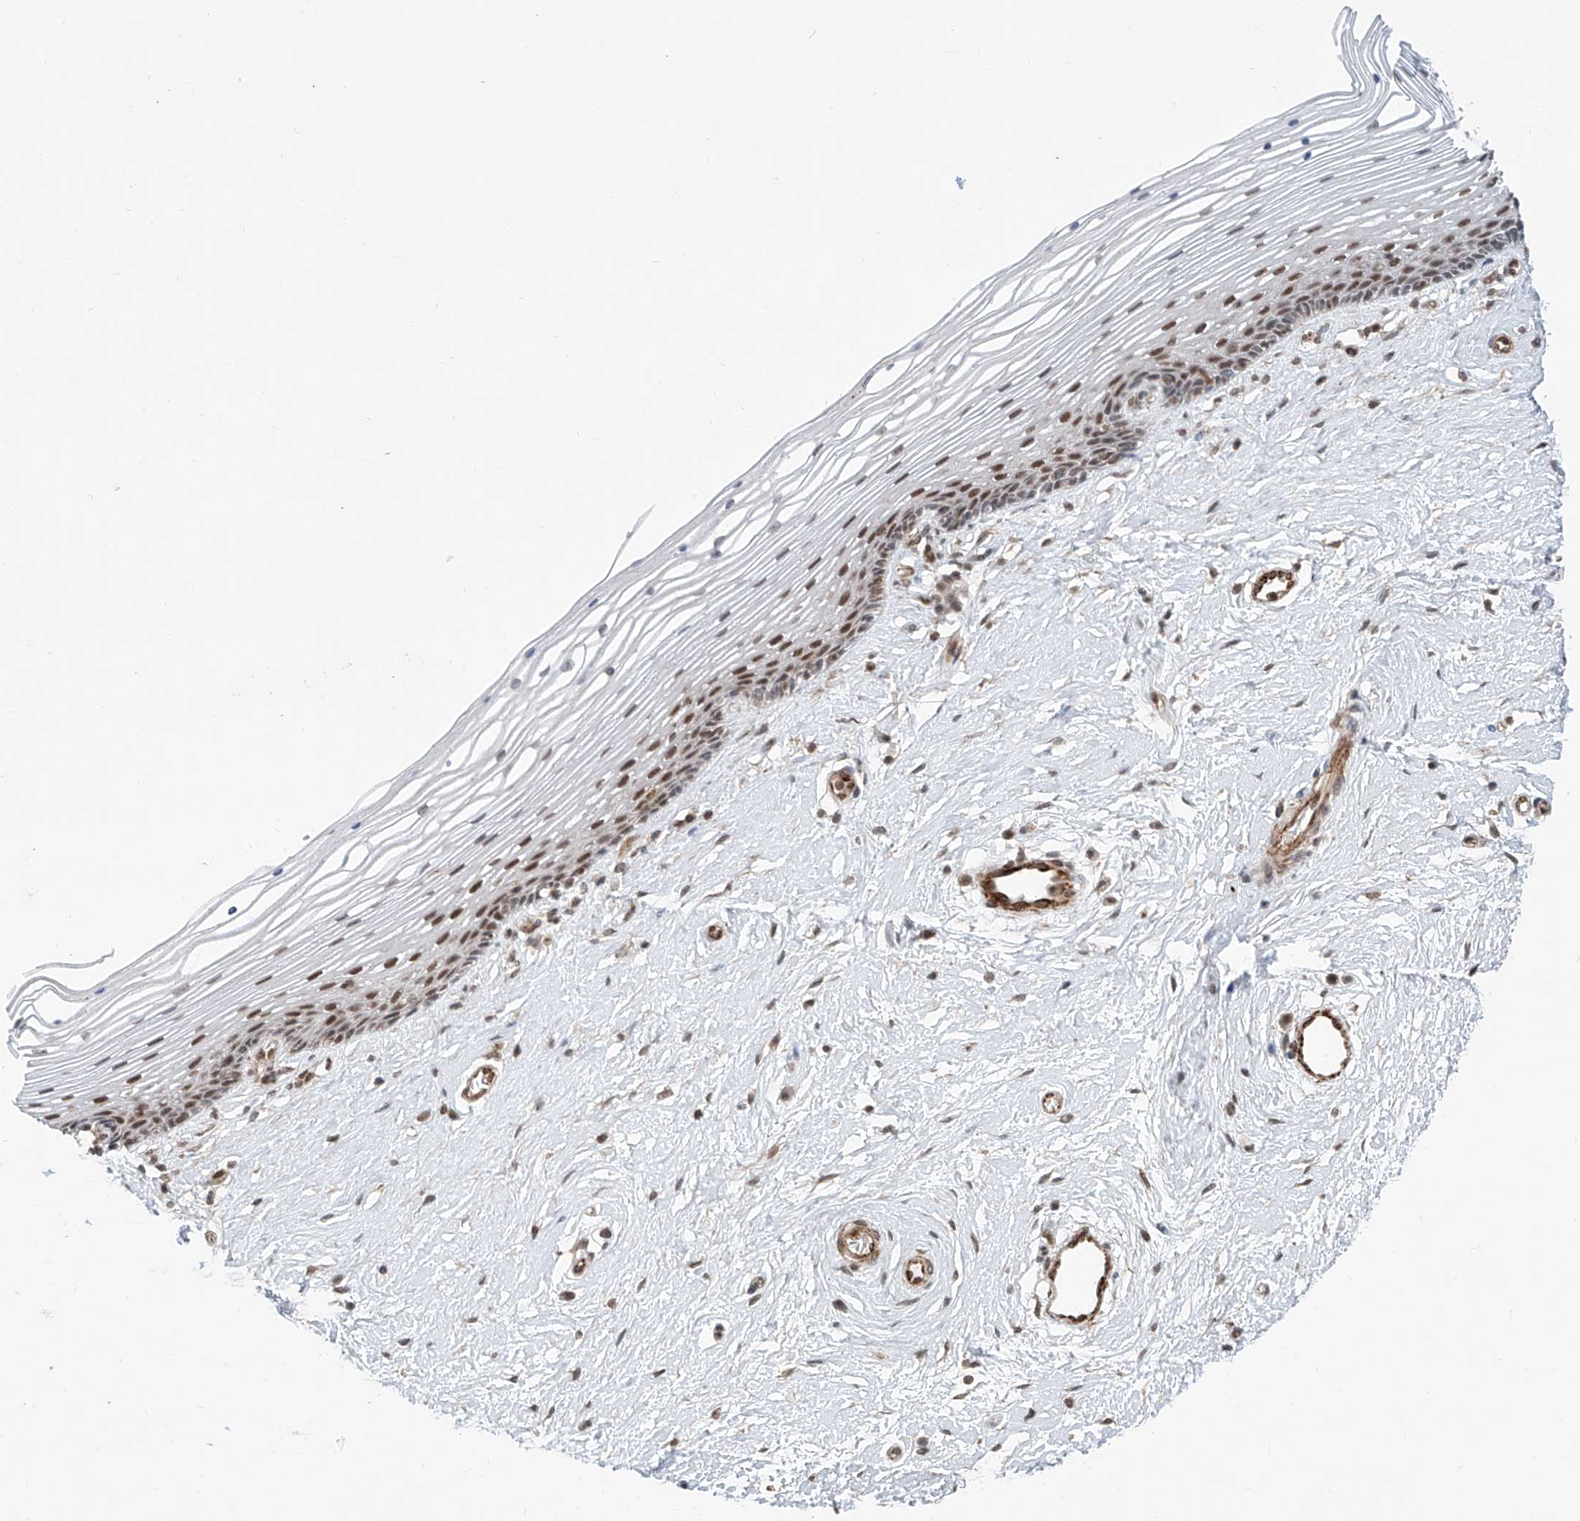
{"staining": {"intensity": "moderate", "quantity": ">75%", "location": "nuclear"}, "tissue": "vagina", "cell_type": "Squamous epithelial cells", "image_type": "normal", "snomed": [{"axis": "morphology", "description": "Normal tissue, NOS"}, {"axis": "topography", "description": "Vagina"}], "caption": "Immunohistochemical staining of benign vagina displays moderate nuclear protein staining in about >75% of squamous epithelial cells.", "gene": "SDE2", "patient": {"sex": "female", "age": 46}}